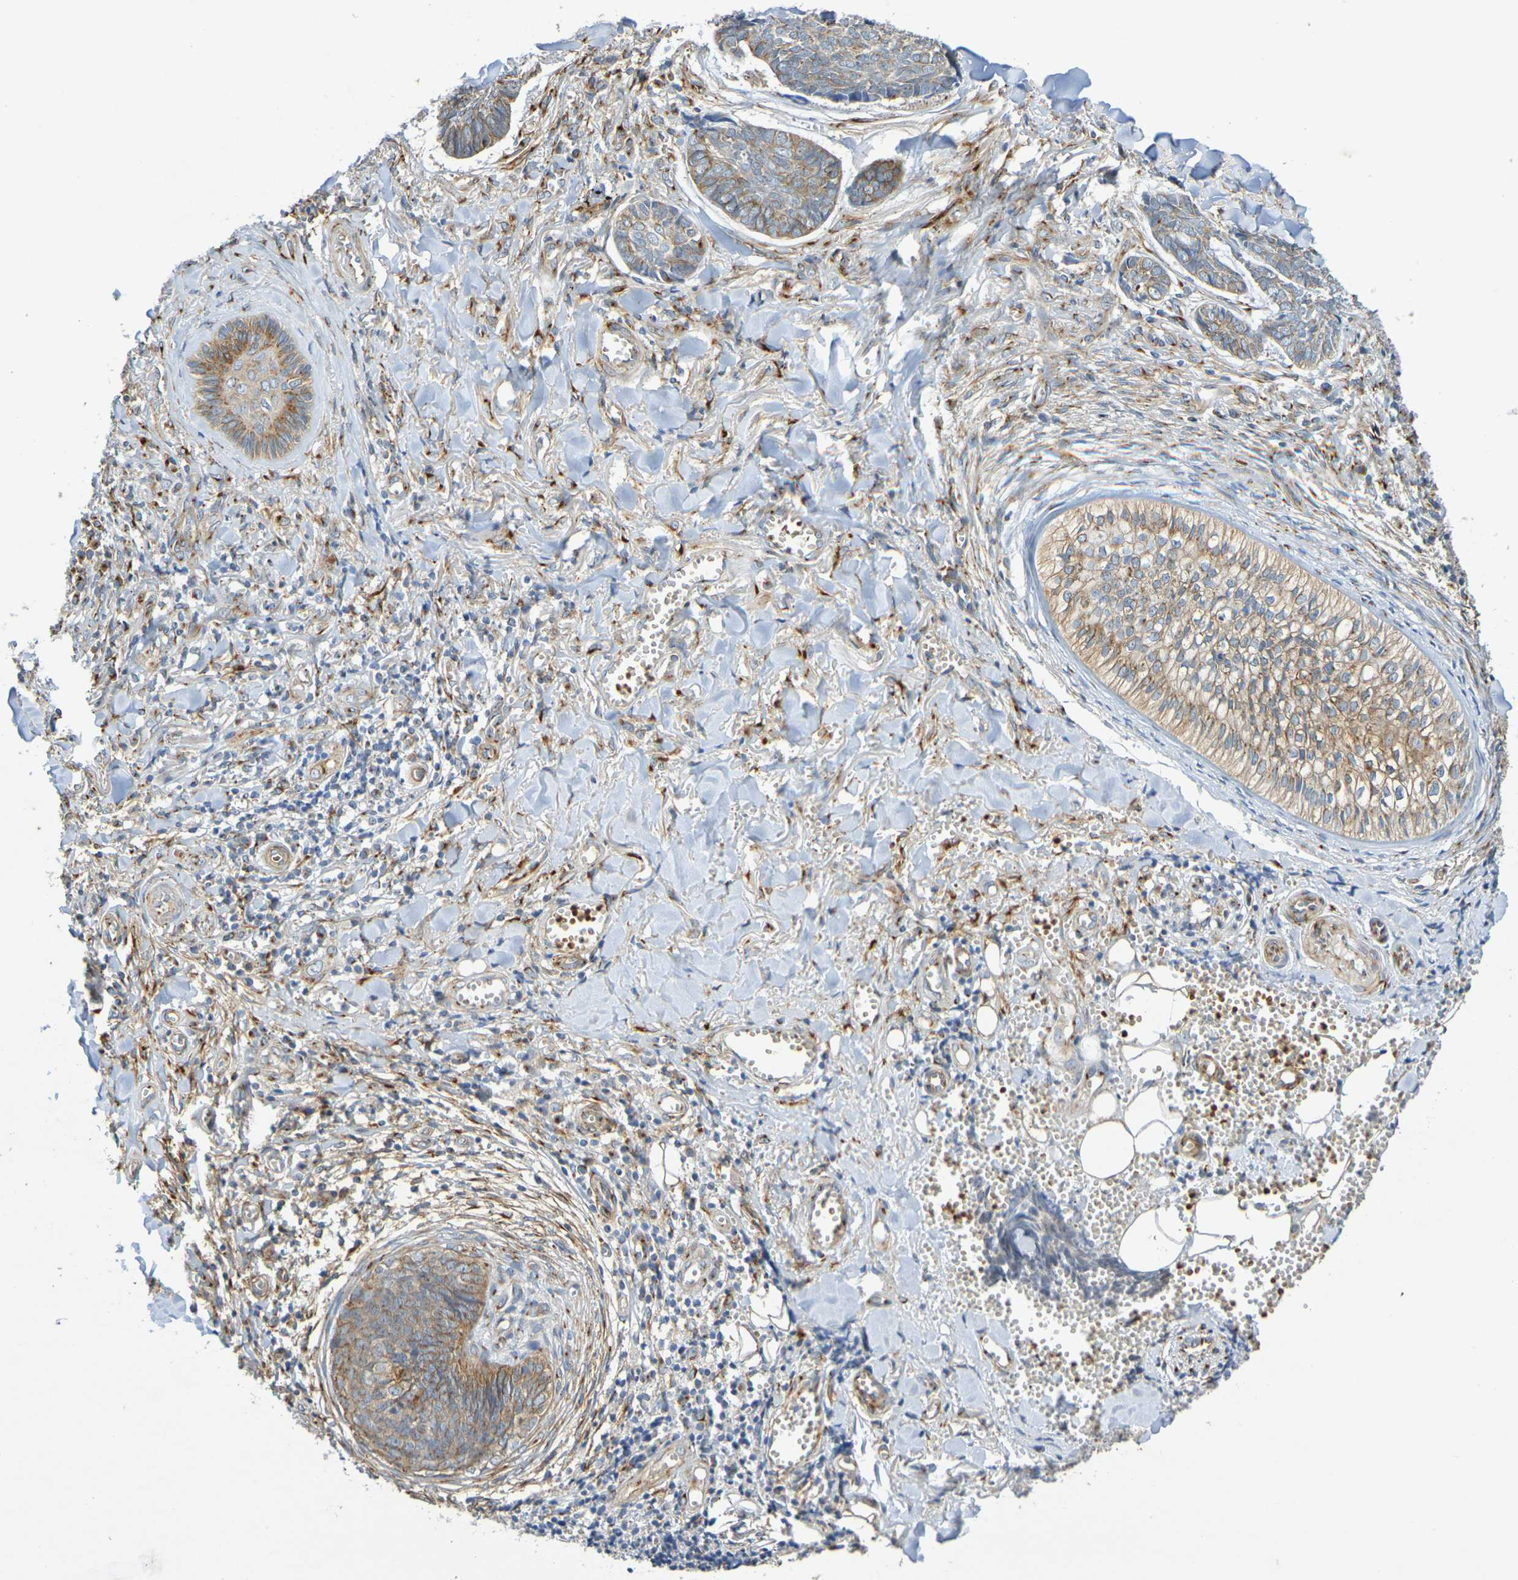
{"staining": {"intensity": "moderate", "quantity": ">75%", "location": "cytoplasmic/membranous"}, "tissue": "skin cancer", "cell_type": "Tumor cells", "image_type": "cancer", "snomed": [{"axis": "morphology", "description": "Basal cell carcinoma"}, {"axis": "topography", "description": "Skin"}], "caption": "Basal cell carcinoma (skin) tissue shows moderate cytoplasmic/membranous staining in approximately >75% of tumor cells, visualized by immunohistochemistry.", "gene": "DCP2", "patient": {"sex": "male", "age": 84}}